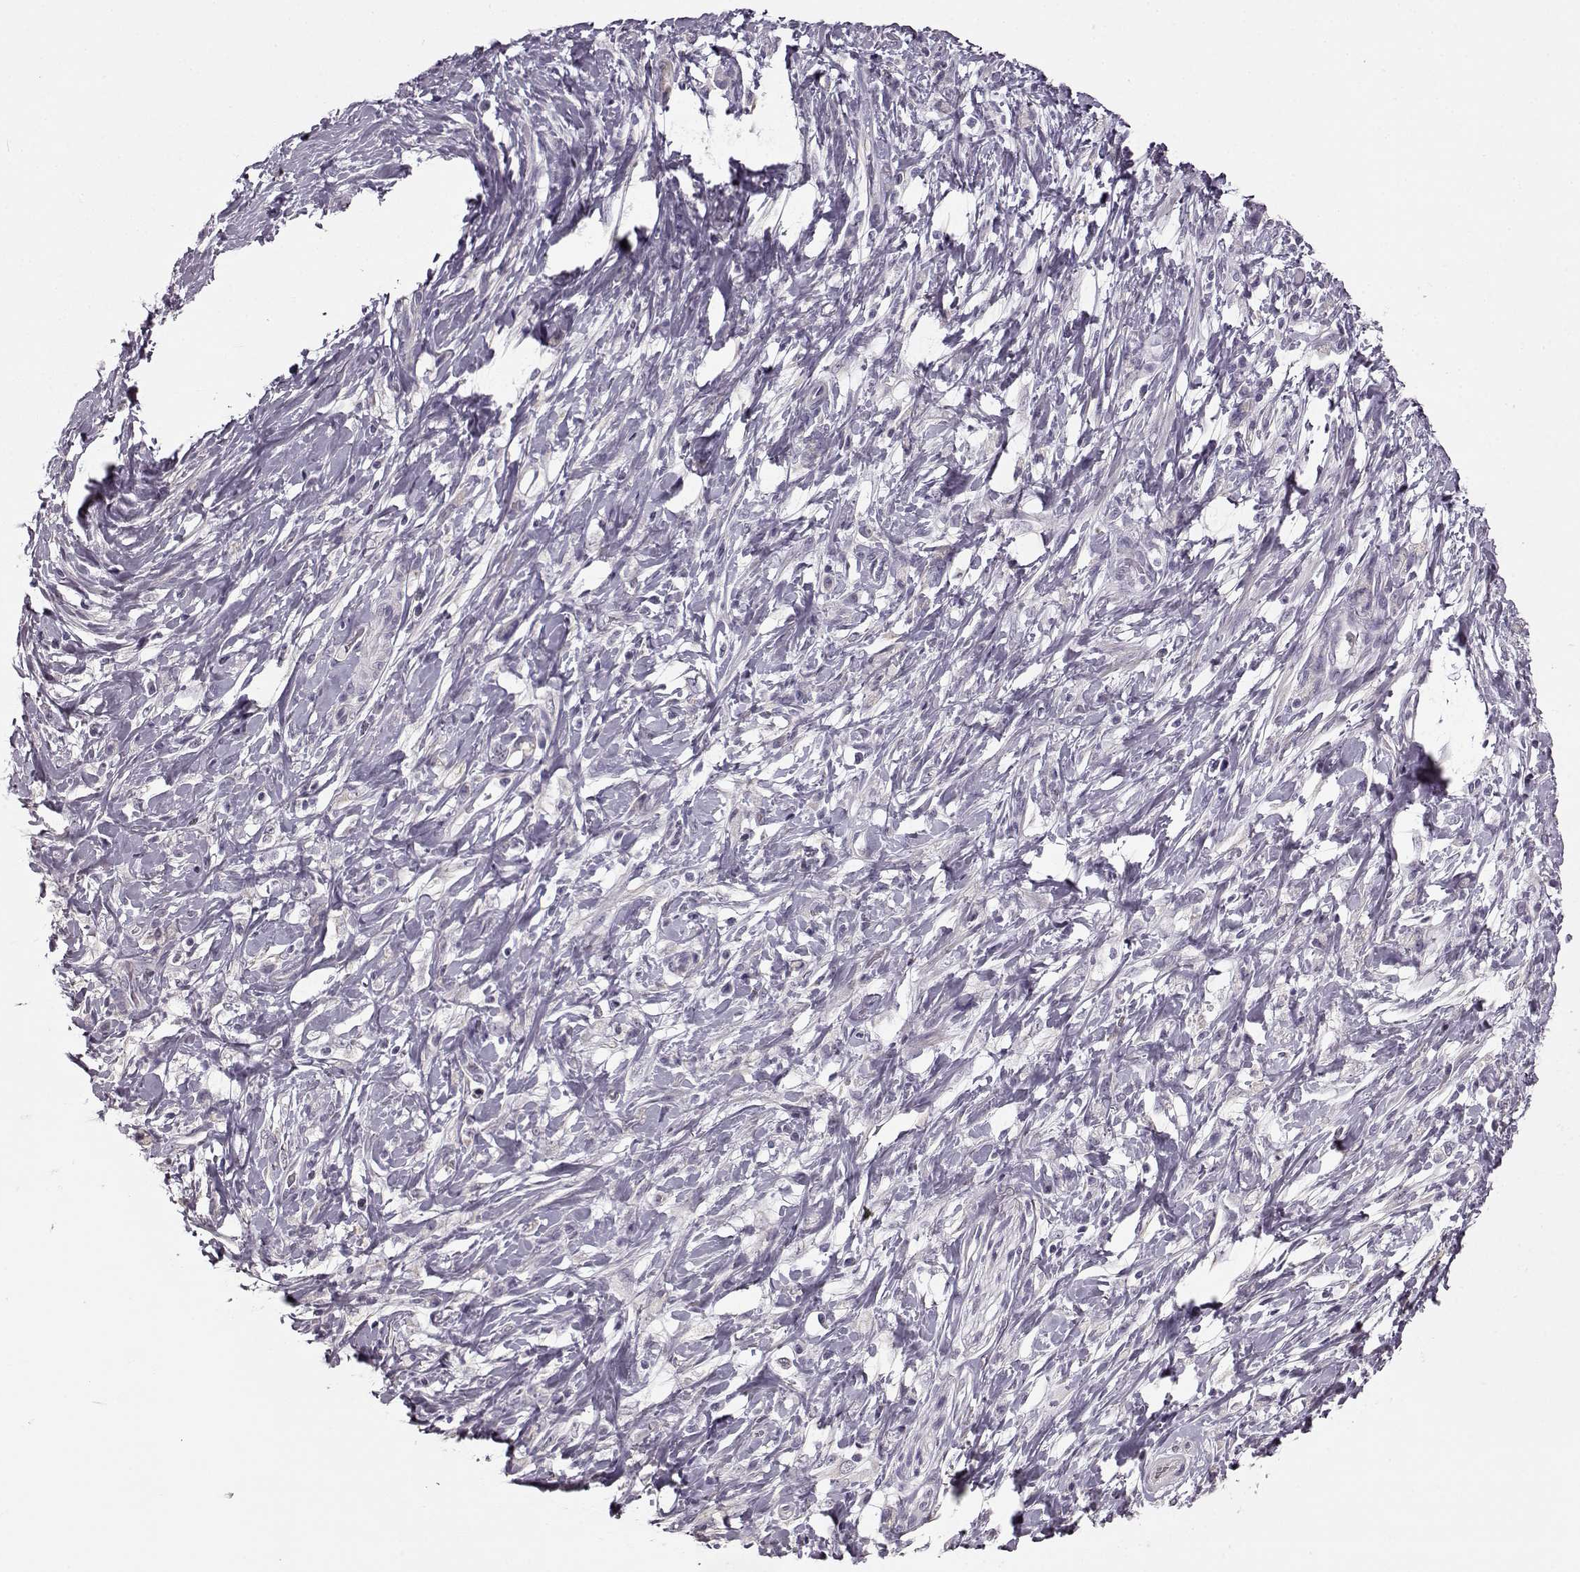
{"staining": {"intensity": "negative", "quantity": "none", "location": "none"}, "tissue": "stomach cancer", "cell_type": "Tumor cells", "image_type": "cancer", "snomed": [{"axis": "morphology", "description": "Adenocarcinoma, NOS"}, {"axis": "topography", "description": "Stomach"}], "caption": "Tumor cells are negative for brown protein staining in stomach cancer.", "gene": "MAP6D1", "patient": {"sex": "female", "age": 84}}